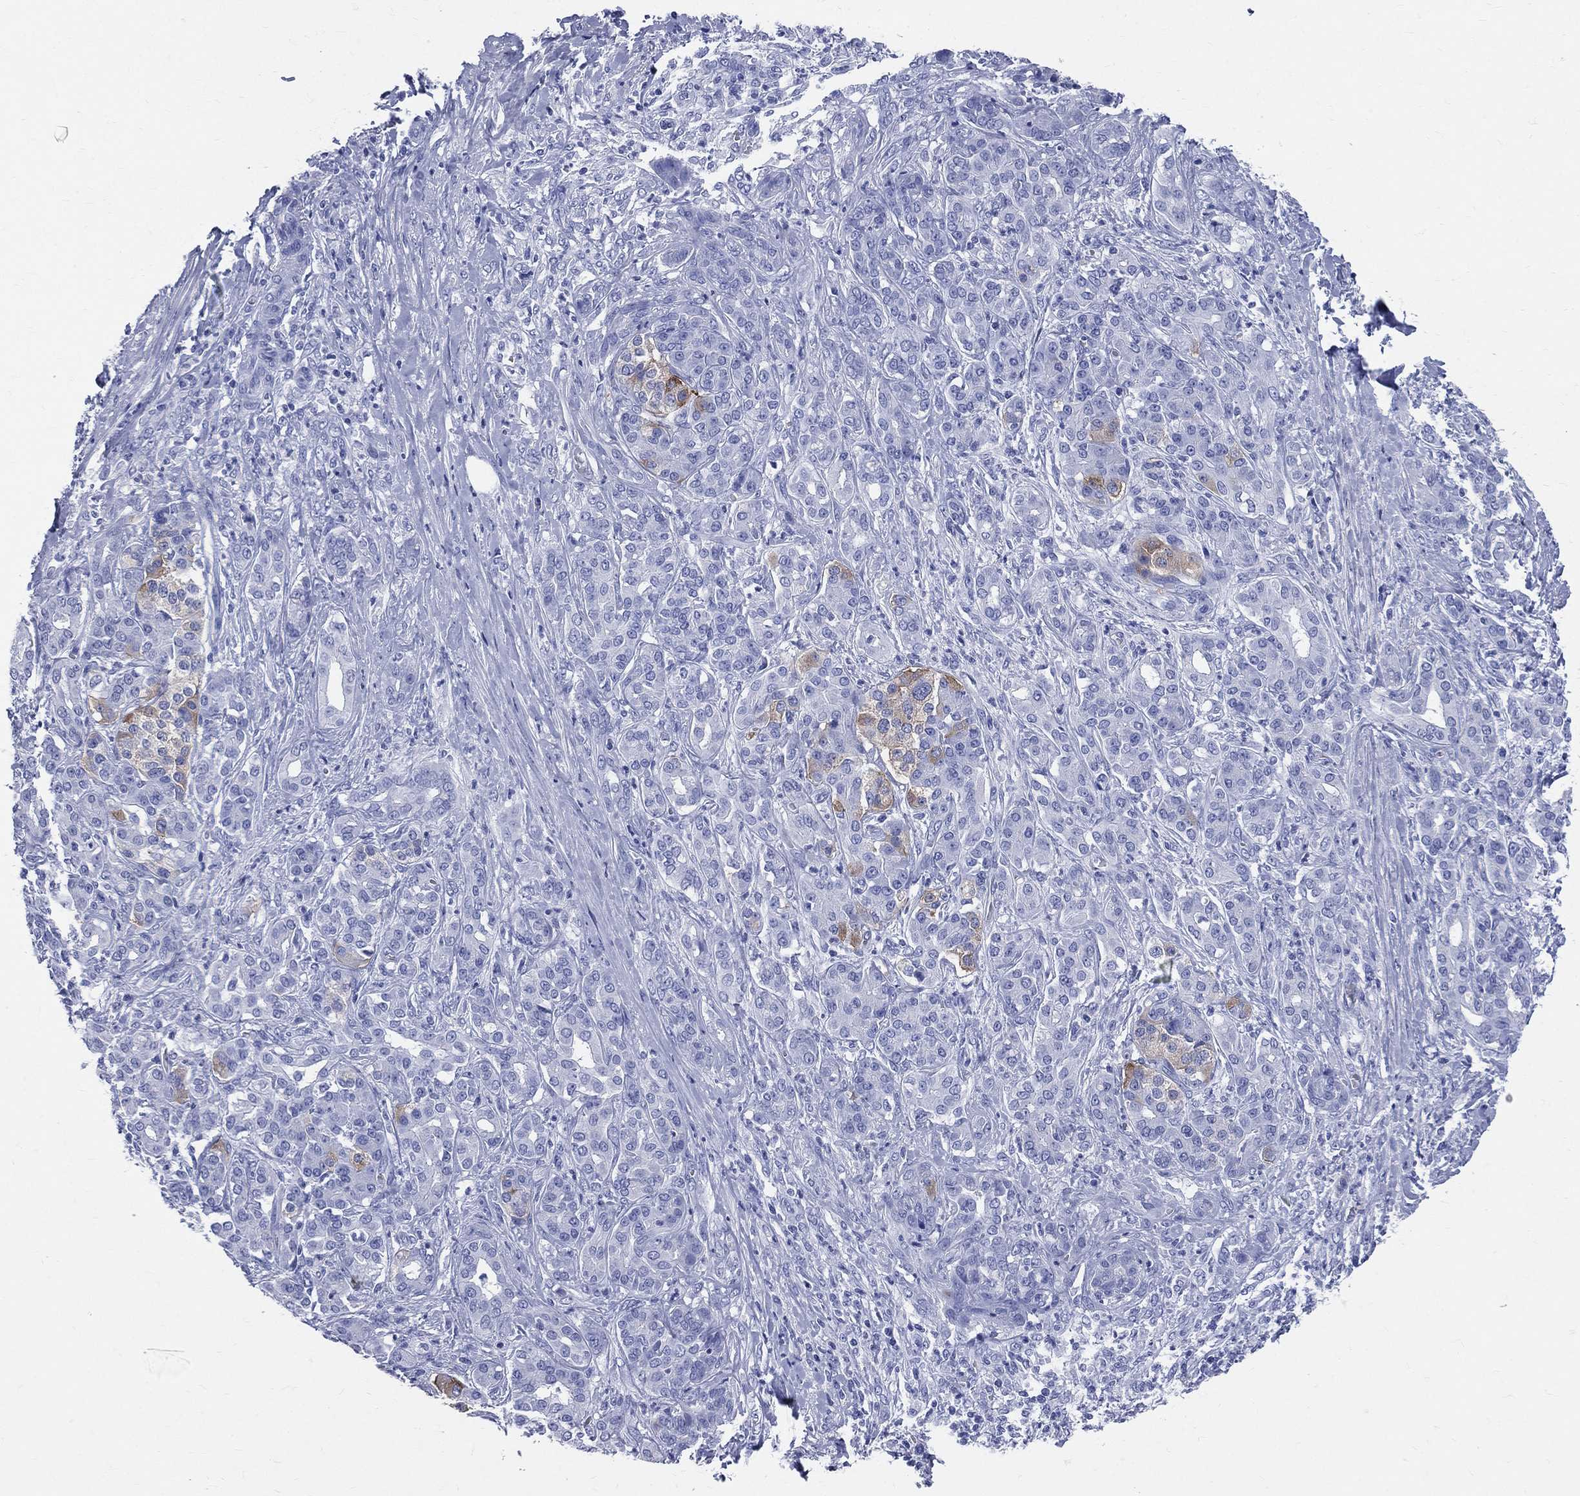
{"staining": {"intensity": "negative", "quantity": "none", "location": "none"}, "tissue": "pancreatic cancer", "cell_type": "Tumor cells", "image_type": "cancer", "snomed": [{"axis": "morphology", "description": "Normal tissue, NOS"}, {"axis": "morphology", "description": "Inflammation, NOS"}, {"axis": "morphology", "description": "Adenocarcinoma, NOS"}, {"axis": "topography", "description": "Pancreas"}], "caption": "The histopathology image displays no significant expression in tumor cells of pancreatic cancer (adenocarcinoma).", "gene": "SYP", "patient": {"sex": "male", "age": 57}}